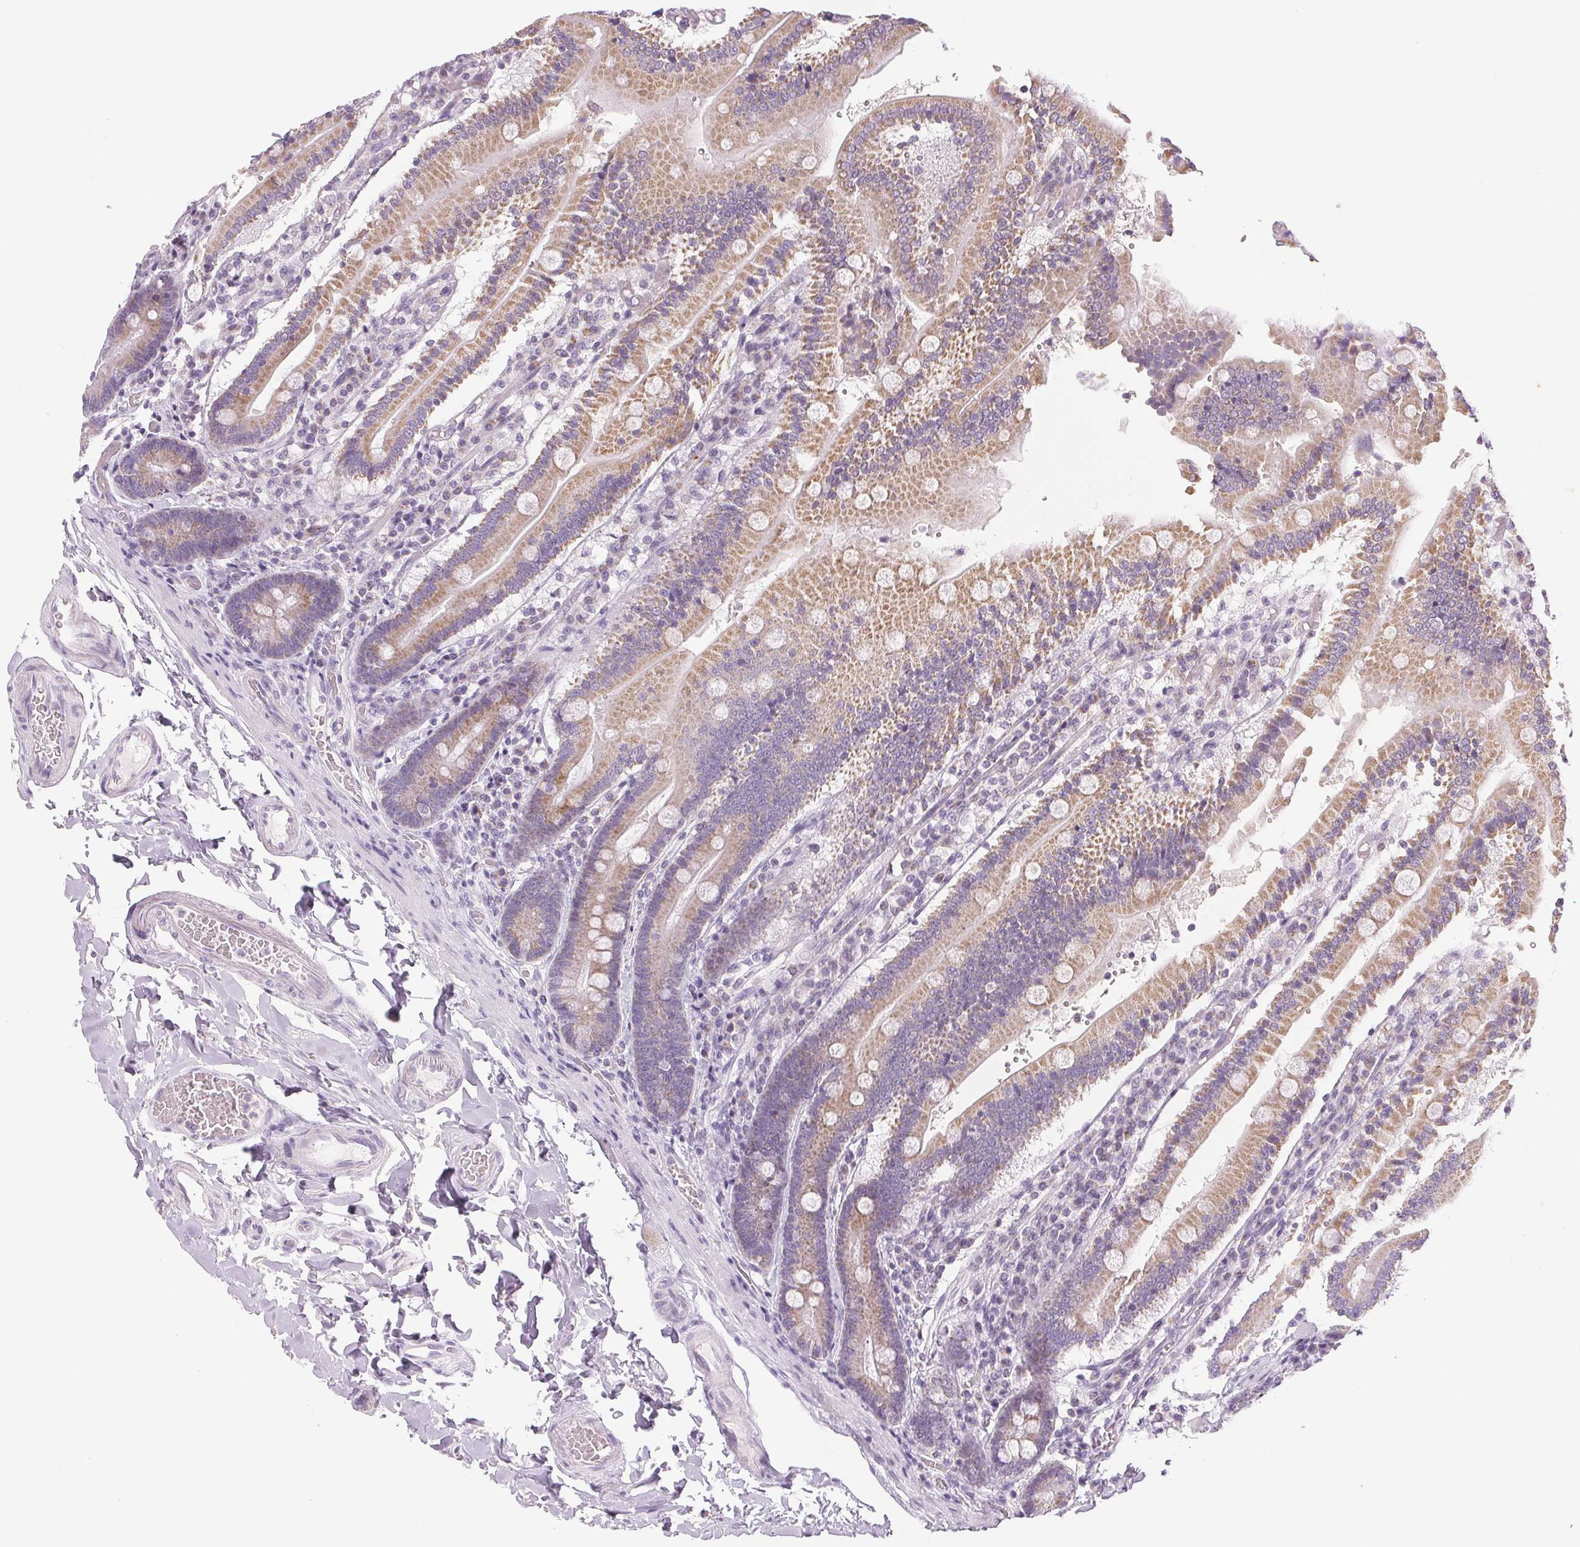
{"staining": {"intensity": "moderate", "quantity": "25%-75%", "location": "cytoplasmic/membranous"}, "tissue": "duodenum", "cell_type": "Glandular cells", "image_type": "normal", "snomed": [{"axis": "morphology", "description": "Normal tissue, NOS"}, {"axis": "topography", "description": "Duodenum"}], "caption": "Immunohistochemistry (IHC) photomicrograph of normal duodenum: human duodenum stained using immunohistochemistry (IHC) displays medium levels of moderate protein expression localized specifically in the cytoplasmic/membranous of glandular cells, appearing as a cytoplasmic/membranous brown color.", "gene": "COL7A1", "patient": {"sex": "female", "age": 62}}